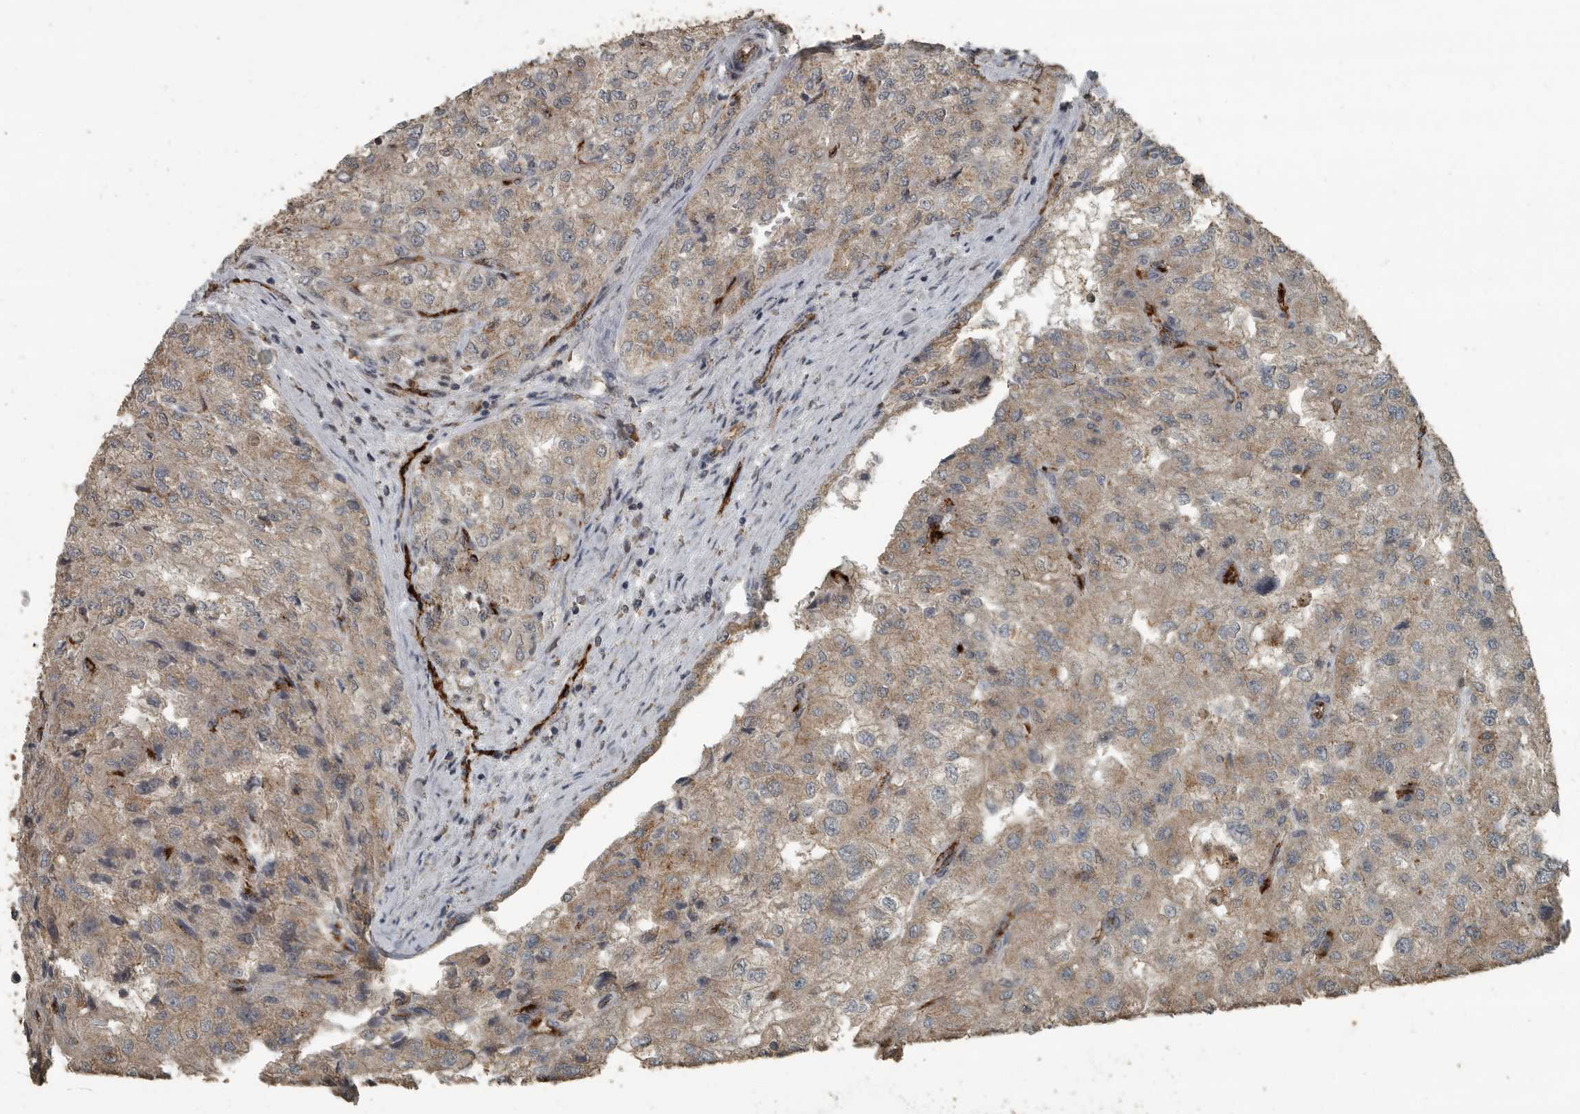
{"staining": {"intensity": "weak", "quantity": ">75%", "location": "cytoplasmic/membranous"}, "tissue": "renal cancer", "cell_type": "Tumor cells", "image_type": "cancer", "snomed": [{"axis": "morphology", "description": "Adenocarcinoma, NOS"}, {"axis": "topography", "description": "Kidney"}], "caption": "High-power microscopy captured an immunohistochemistry (IHC) photomicrograph of adenocarcinoma (renal), revealing weak cytoplasmic/membranous expression in about >75% of tumor cells.", "gene": "IL15RA", "patient": {"sex": "female", "age": 54}}